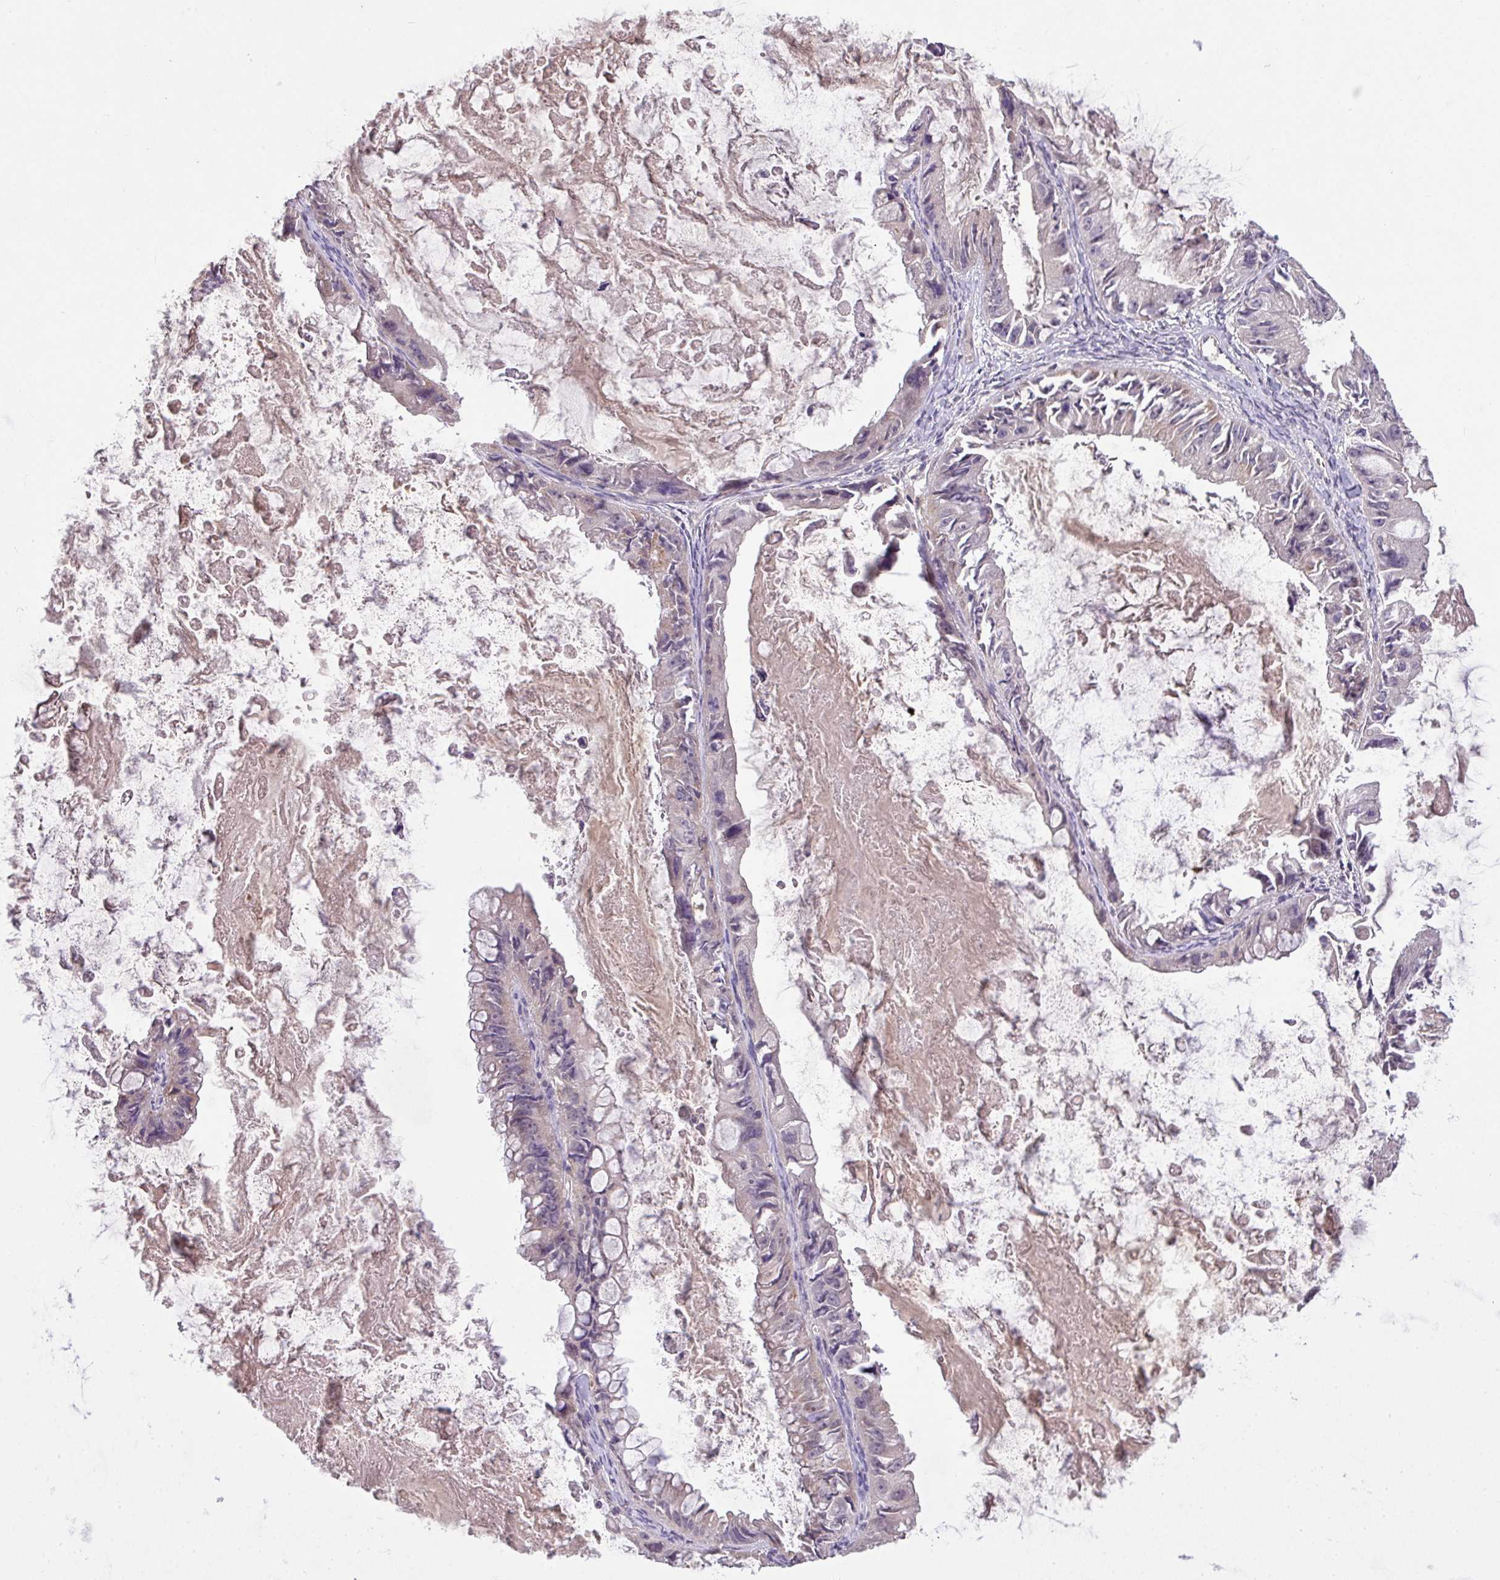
{"staining": {"intensity": "negative", "quantity": "none", "location": "none"}, "tissue": "ovarian cancer", "cell_type": "Tumor cells", "image_type": "cancer", "snomed": [{"axis": "morphology", "description": "Cystadenocarcinoma, mucinous, NOS"}, {"axis": "topography", "description": "Ovary"}], "caption": "Immunohistochemical staining of ovarian cancer exhibits no significant expression in tumor cells.", "gene": "PRADC1", "patient": {"sex": "female", "age": 61}}